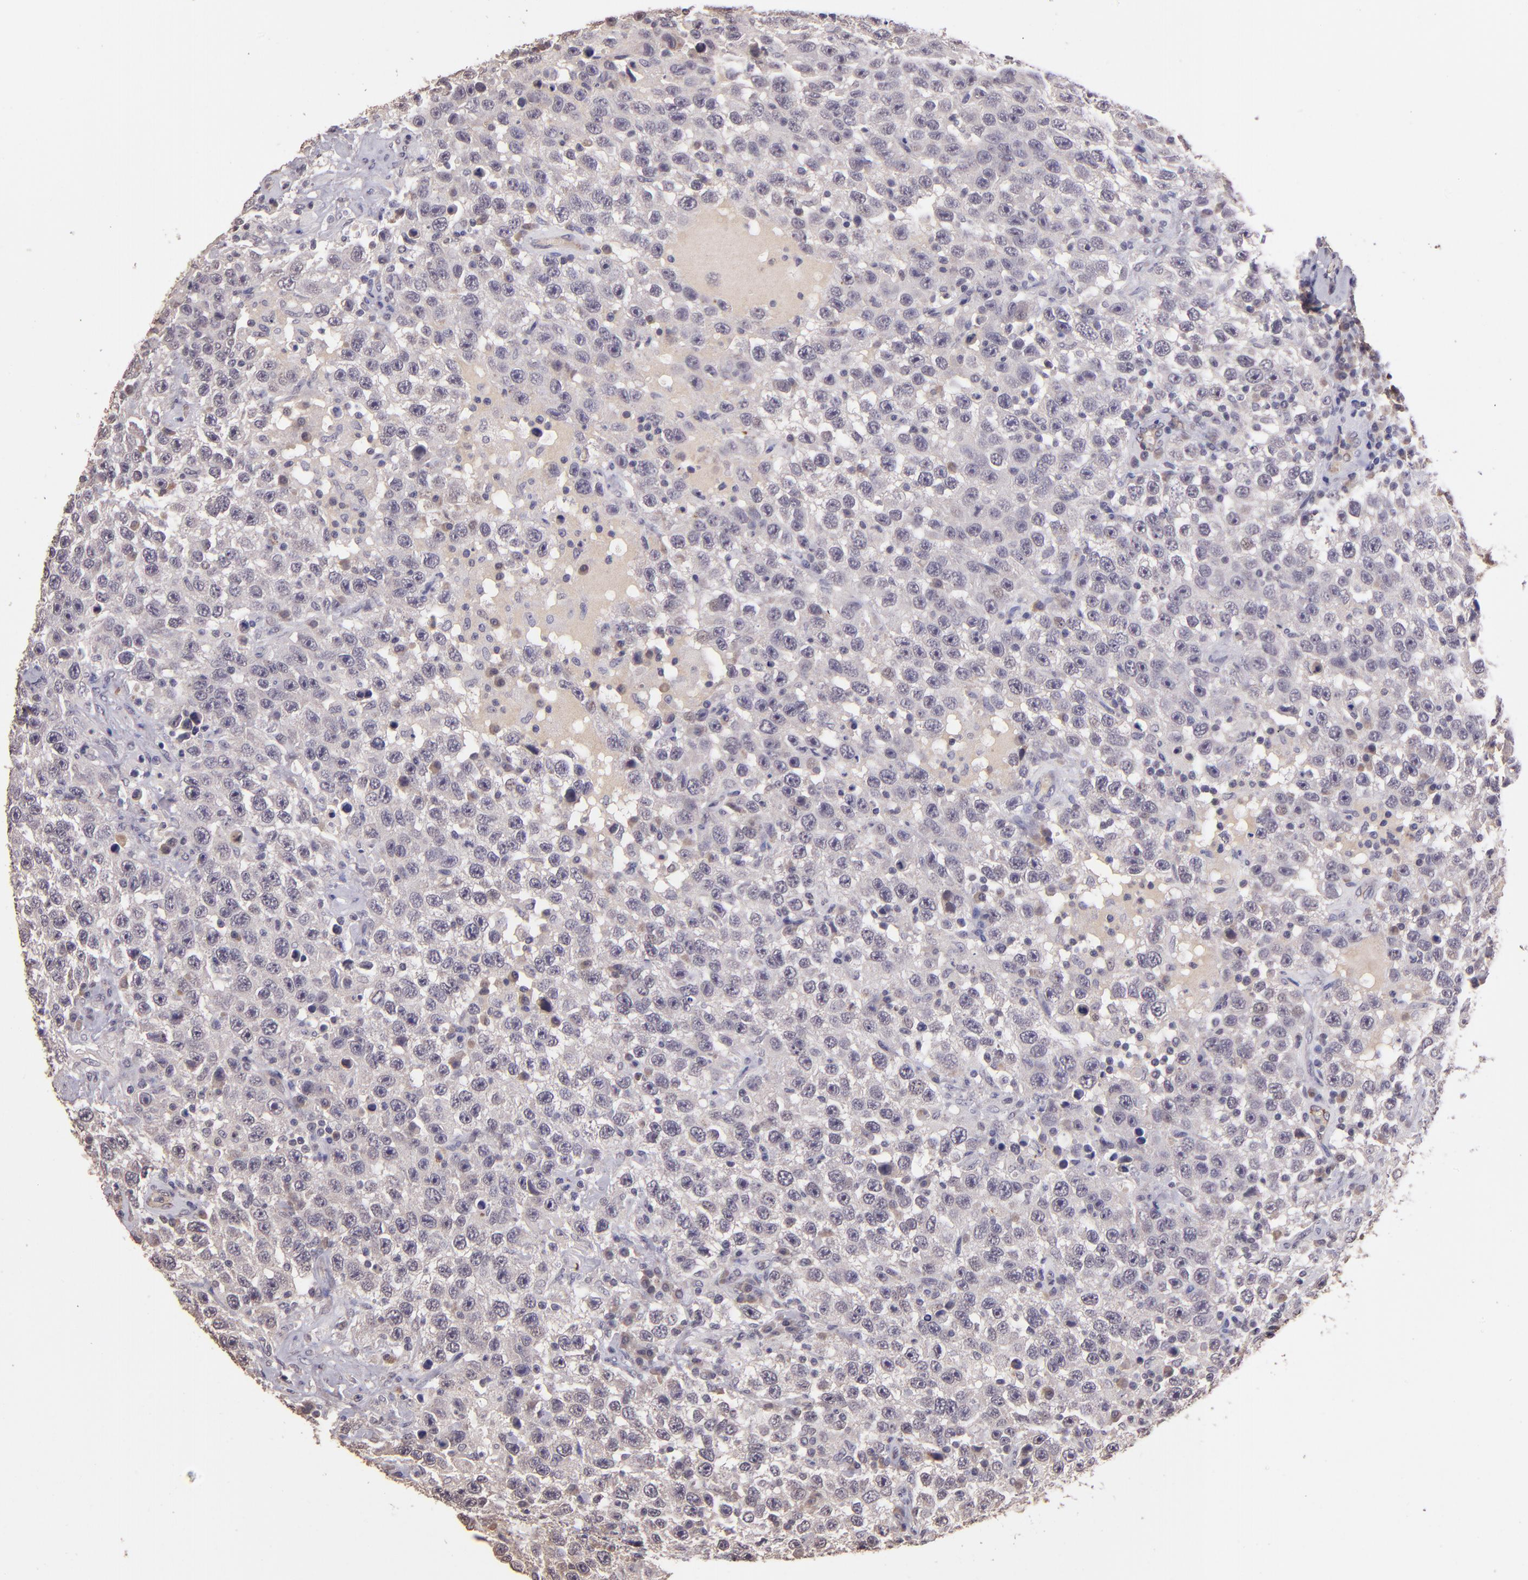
{"staining": {"intensity": "negative", "quantity": "none", "location": "none"}, "tissue": "testis cancer", "cell_type": "Tumor cells", "image_type": "cancer", "snomed": [{"axis": "morphology", "description": "Seminoma, NOS"}, {"axis": "topography", "description": "Testis"}], "caption": "The photomicrograph displays no significant expression in tumor cells of testis cancer (seminoma). (DAB immunohistochemistry, high magnification).", "gene": "TAF7L", "patient": {"sex": "male", "age": 41}}